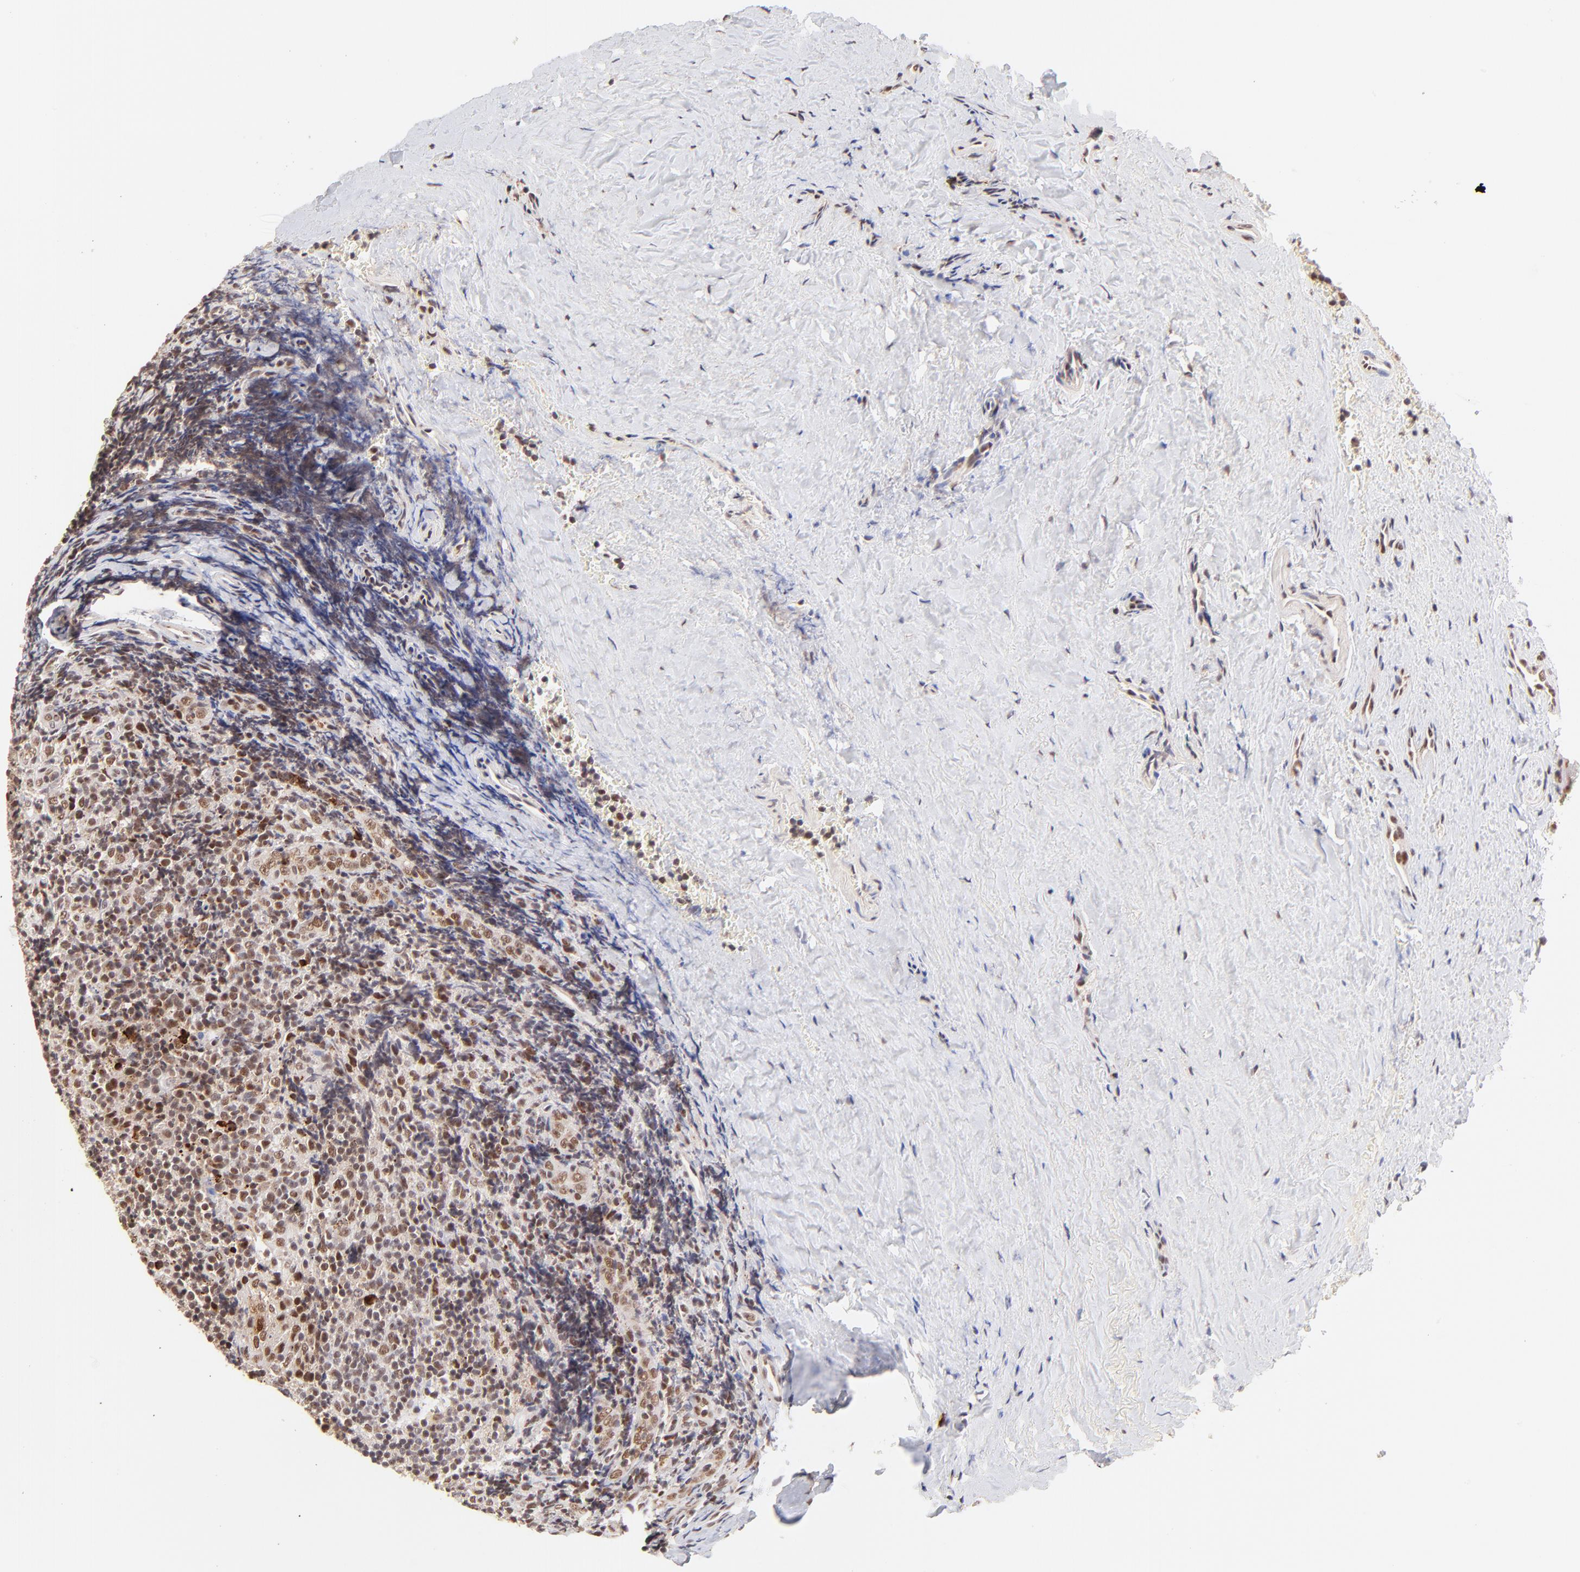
{"staining": {"intensity": "moderate", "quantity": ">75%", "location": "nuclear"}, "tissue": "tonsil", "cell_type": "Germinal center cells", "image_type": "normal", "snomed": [{"axis": "morphology", "description": "Normal tissue, NOS"}, {"axis": "topography", "description": "Tonsil"}], "caption": "Brown immunohistochemical staining in normal tonsil demonstrates moderate nuclear expression in about >75% of germinal center cells.", "gene": "MED12", "patient": {"sex": "male", "age": 20}}